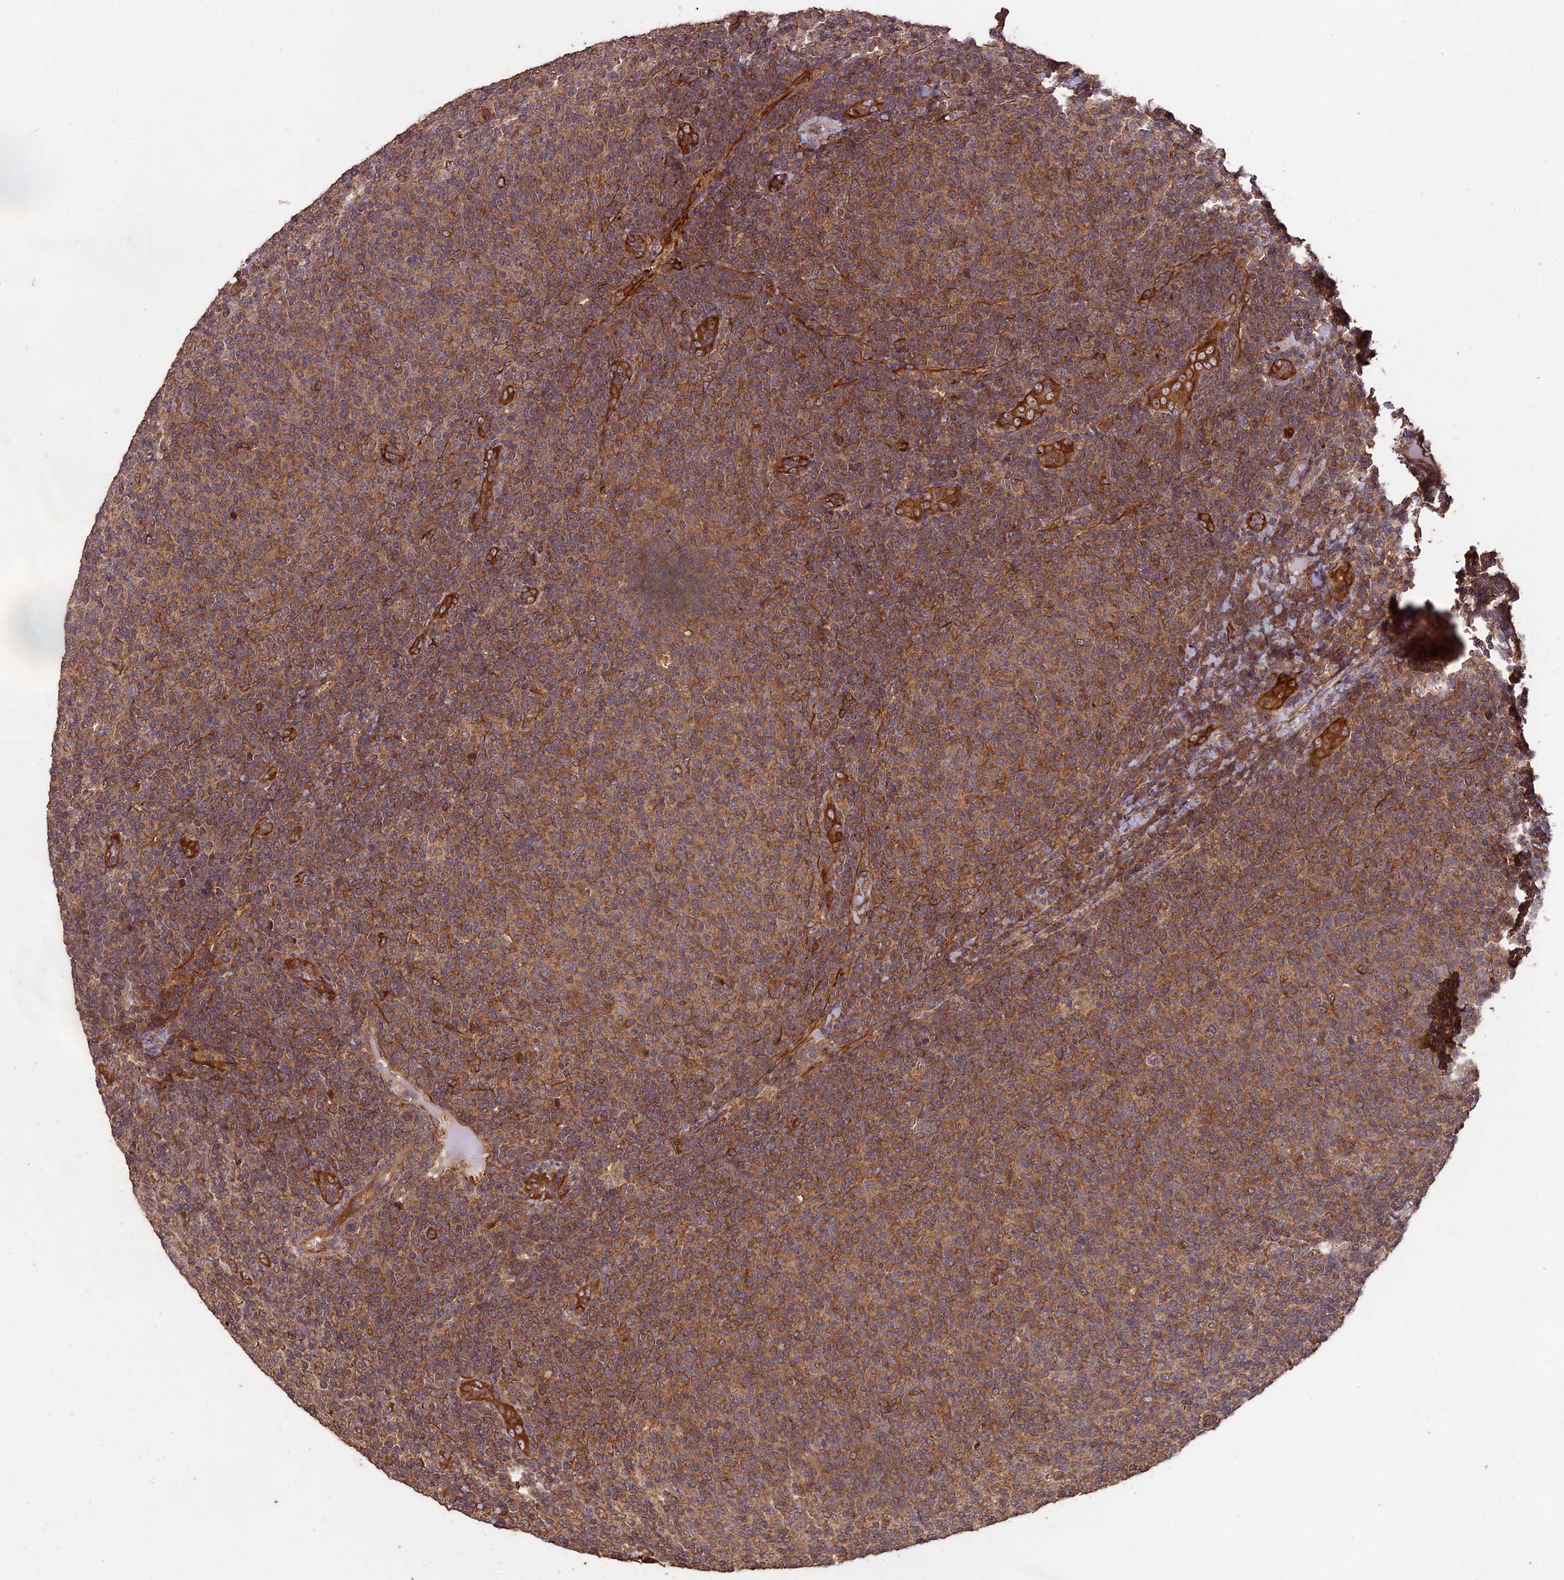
{"staining": {"intensity": "moderate", "quantity": ">75%", "location": "cytoplasmic/membranous"}, "tissue": "lymphoma", "cell_type": "Tumor cells", "image_type": "cancer", "snomed": [{"axis": "morphology", "description": "Malignant lymphoma, non-Hodgkin's type, Low grade"}, {"axis": "topography", "description": "Lymph node"}], "caption": "The histopathology image demonstrates a brown stain indicating the presence of a protein in the cytoplasmic/membranous of tumor cells in lymphoma.", "gene": "TTLL10", "patient": {"sex": "male", "age": 66}}